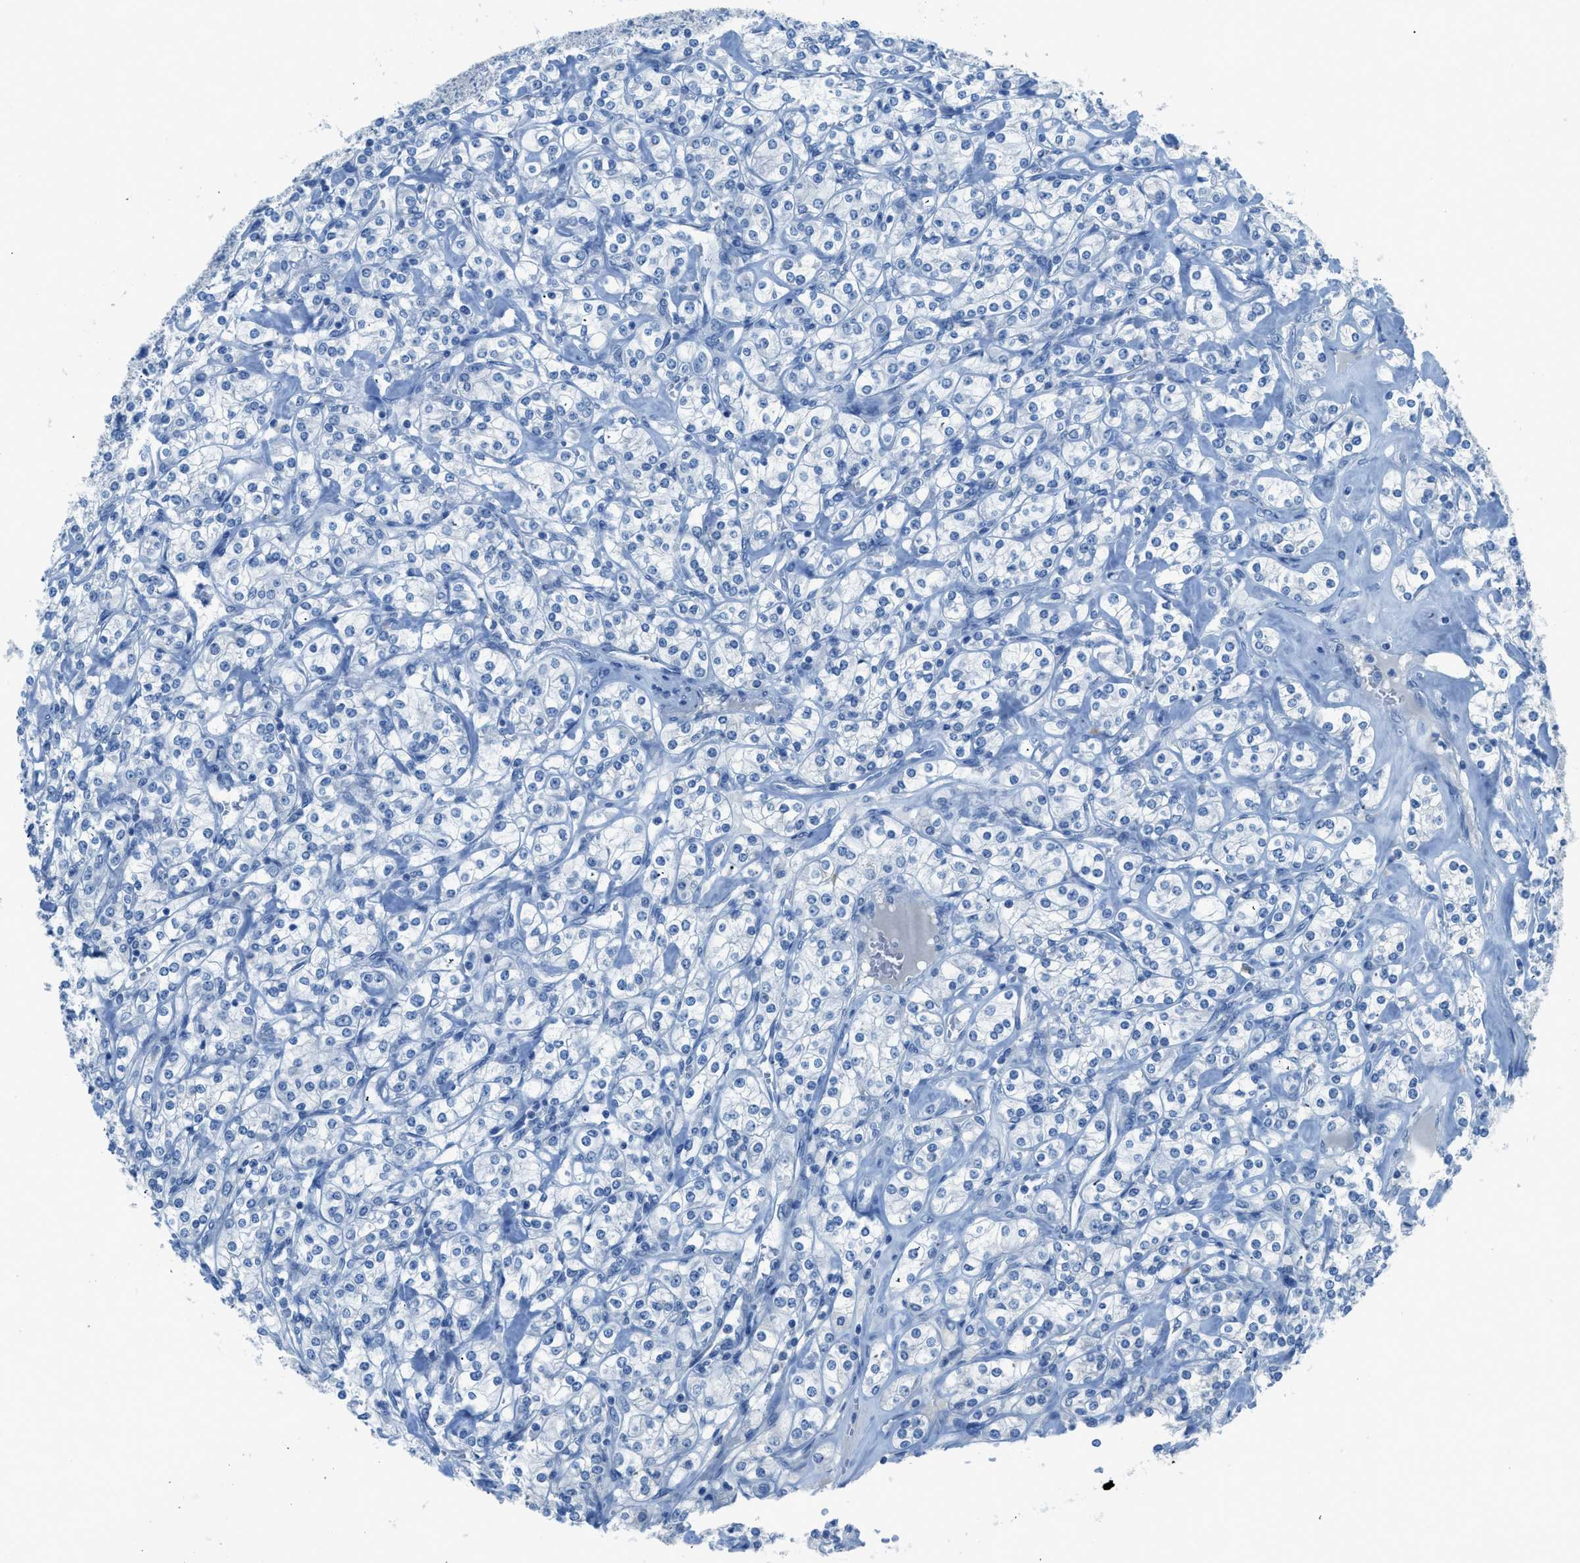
{"staining": {"intensity": "negative", "quantity": "none", "location": "none"}, "tissue": "renal cancer", "cell_type": "Tumor cells", "image_type": "cancer", "snomed": [{"axis": "morphology", "description": "Adenocarcinoma, NOS"}, {"axis": "topography", "description": "Kidney"}], "caption": "A photomicrograph of human renal adenocarcinoma is negative for staining in tumor cells. The staining was performed using DAB to visualize the protein expression in brown, while the nuclei were stained in blue with hematoxylin (Magnification: 20x).", "gene": "ACAN", "patient": {"sex": "male", "age": 77}}